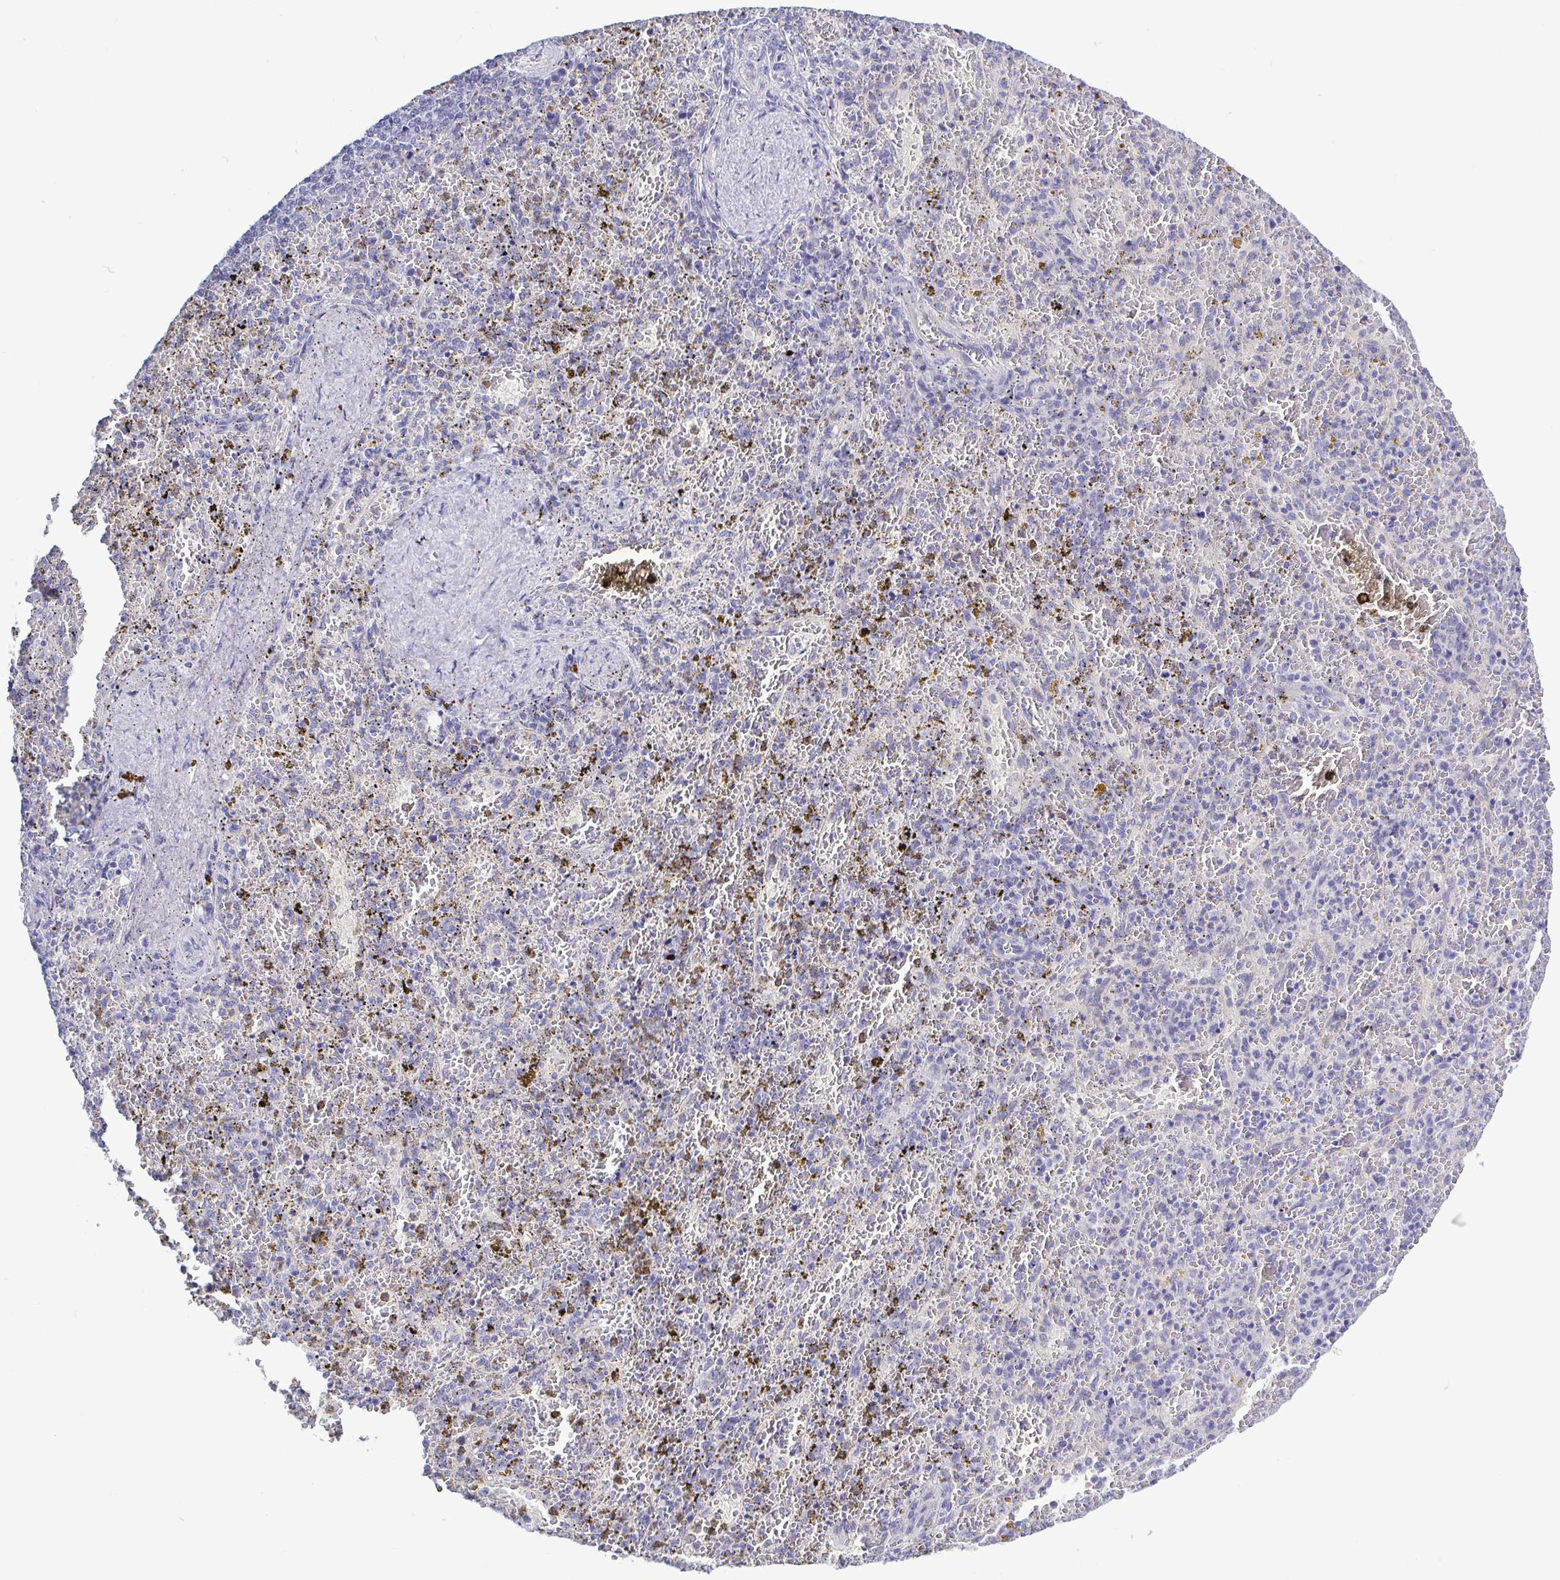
{"staining": {"intensity": "negative", "quantity": "none", "location": "none"}, "tissue": "spleen", "cell_type": "Cells in red pulp", "image_type": "normal", "snomed": [{"axis": "morphology", "description": "Normal tissue, NOS"}, {"axis": "topography", "description": "Spleen"}], "caption": "Protein analysis of unremarkable spleen exhibits no significant staining in cells in red pulp.", "gene": "TEX12", "patient": {"sex": "female", "age": 50}}